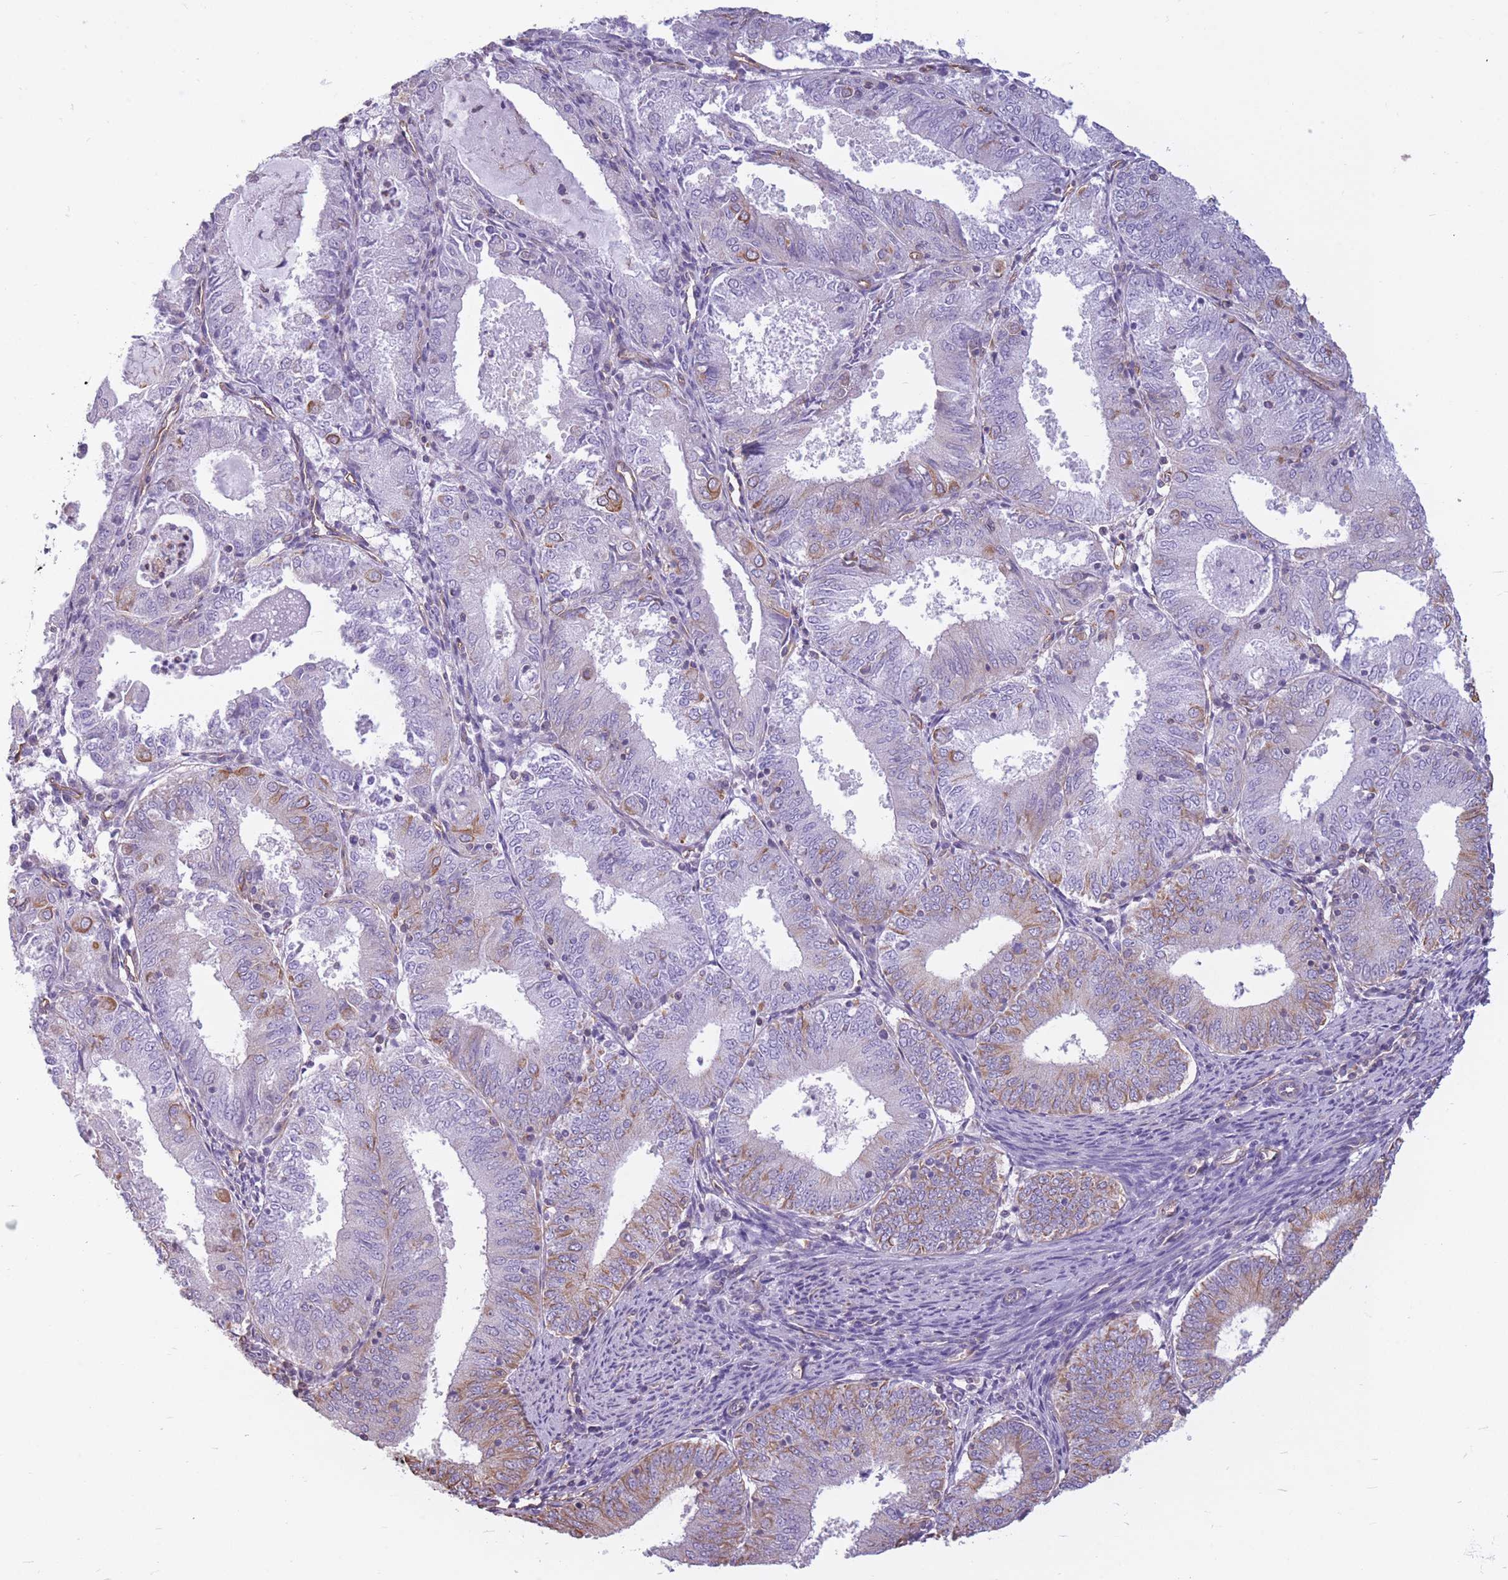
{"staining": {"intensity": "moderate", "quantity": "<25%", "location": "cytoplasmic/membranous"}, "tissue": "endometrial cancer", "cell_type": "Tumor cells", "image_type": "cancer", "snomed": [{"axis": "morphology", "description": "Adenocarcinoma, NOS"}, {"axis": "topography", "description": "Endometrium"}], "caption": "This image demonstrates IHC staining of human adenocarcinoma (endometrial), with low moderate cytoplasmic/membranous positivity in approximately <25% of tumor cells.", "gene": "ADD1", "patient": {"sex": "female", "age": 57}}